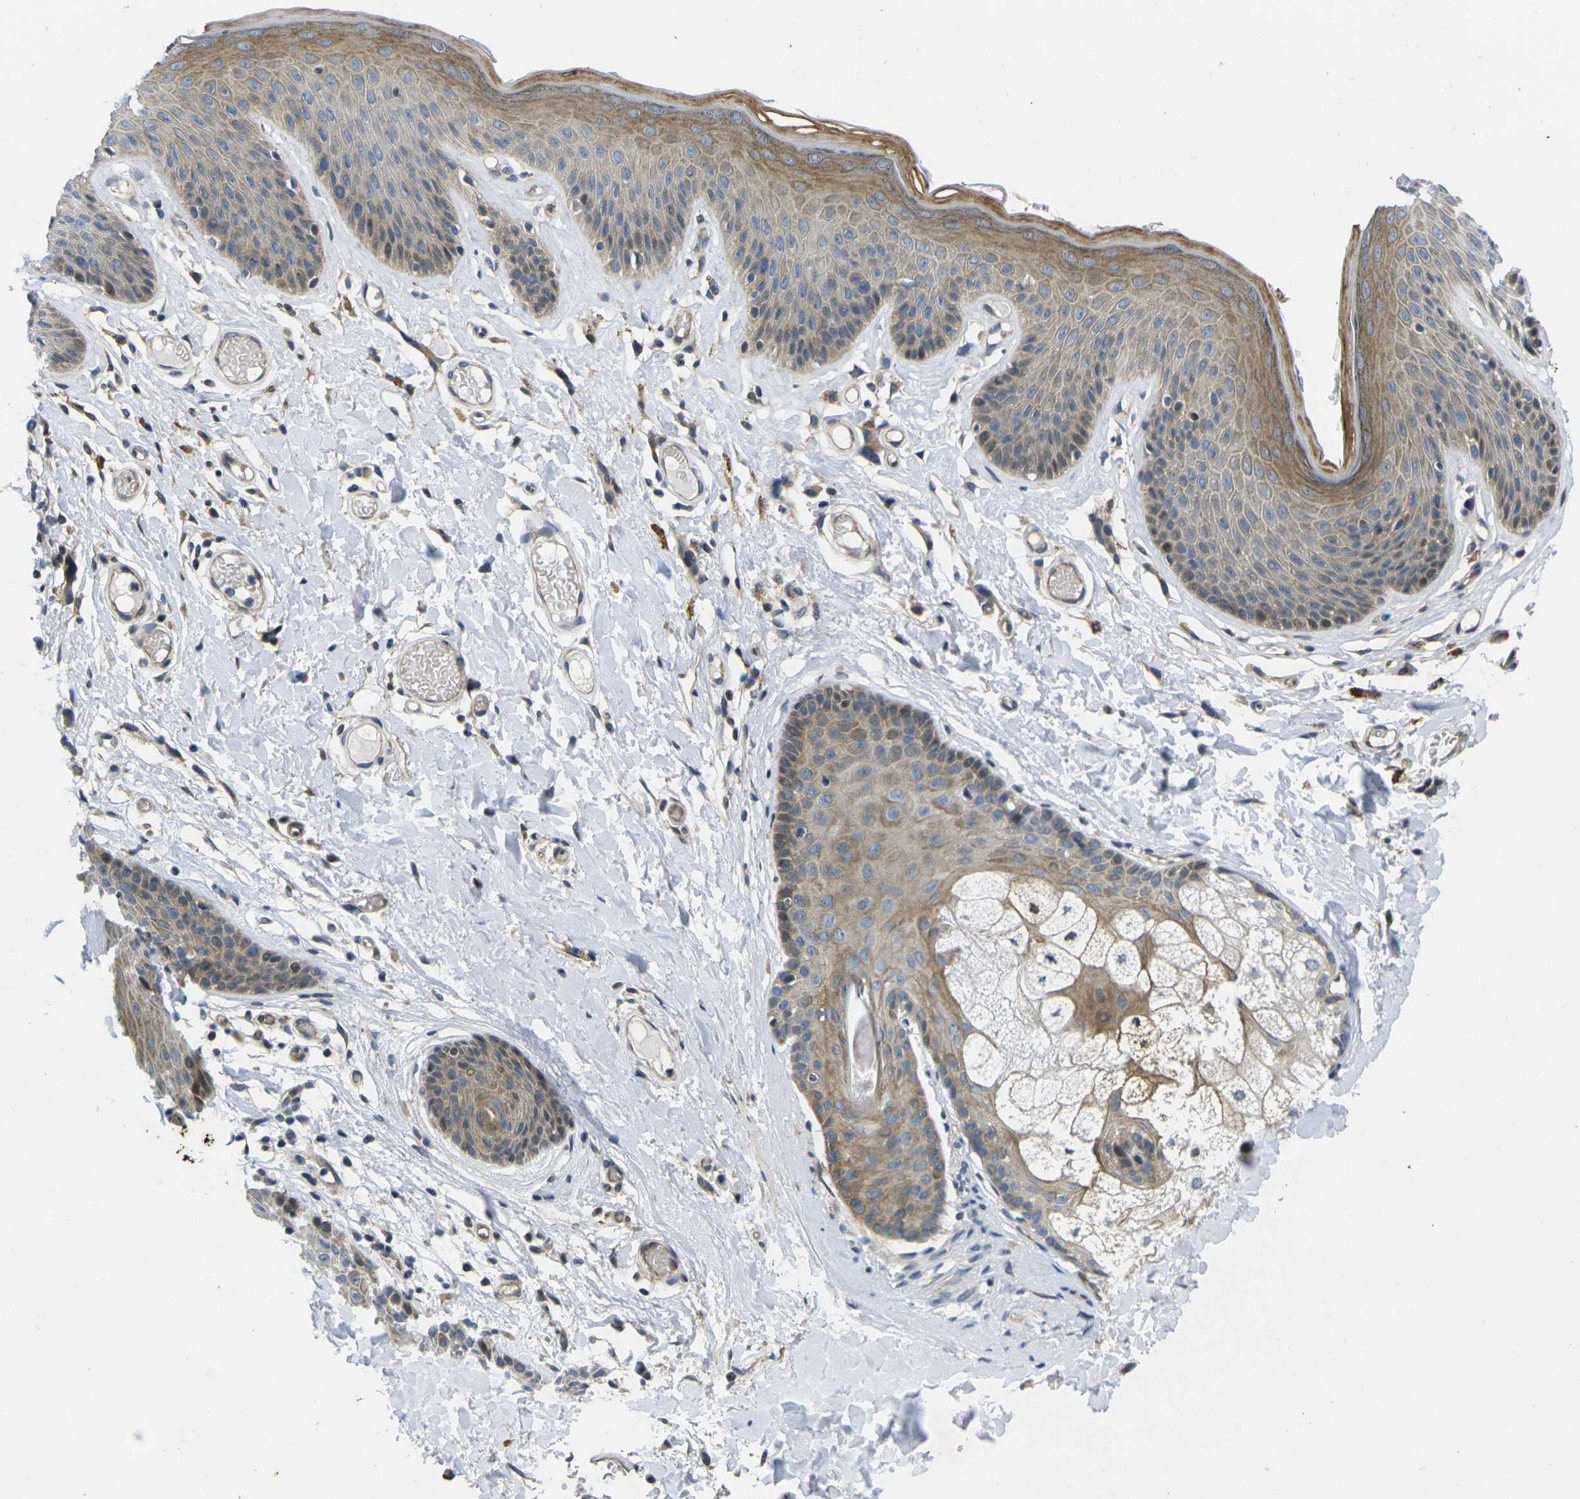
{"staining": {"intensity": "moderate", "quantity": "25%-75%", "location": "cytoplasmic/membranous"}, "tissue": "skin", "cell_type": "Epidermal cells", "image_type": "normal", "snomed": [{"axis": "morphology", "description": "Normal tissue, NOS"}, {"axis": "topography", "description": "Vulva"}], "caption": "Protein staining demonstrates moderate cytoplasmic/membranous positivity in approximately 25%-75% of epidermal cells in benign skin.", "gene": "ROBO2", "patient": {"sex": "female", "age": 73}}